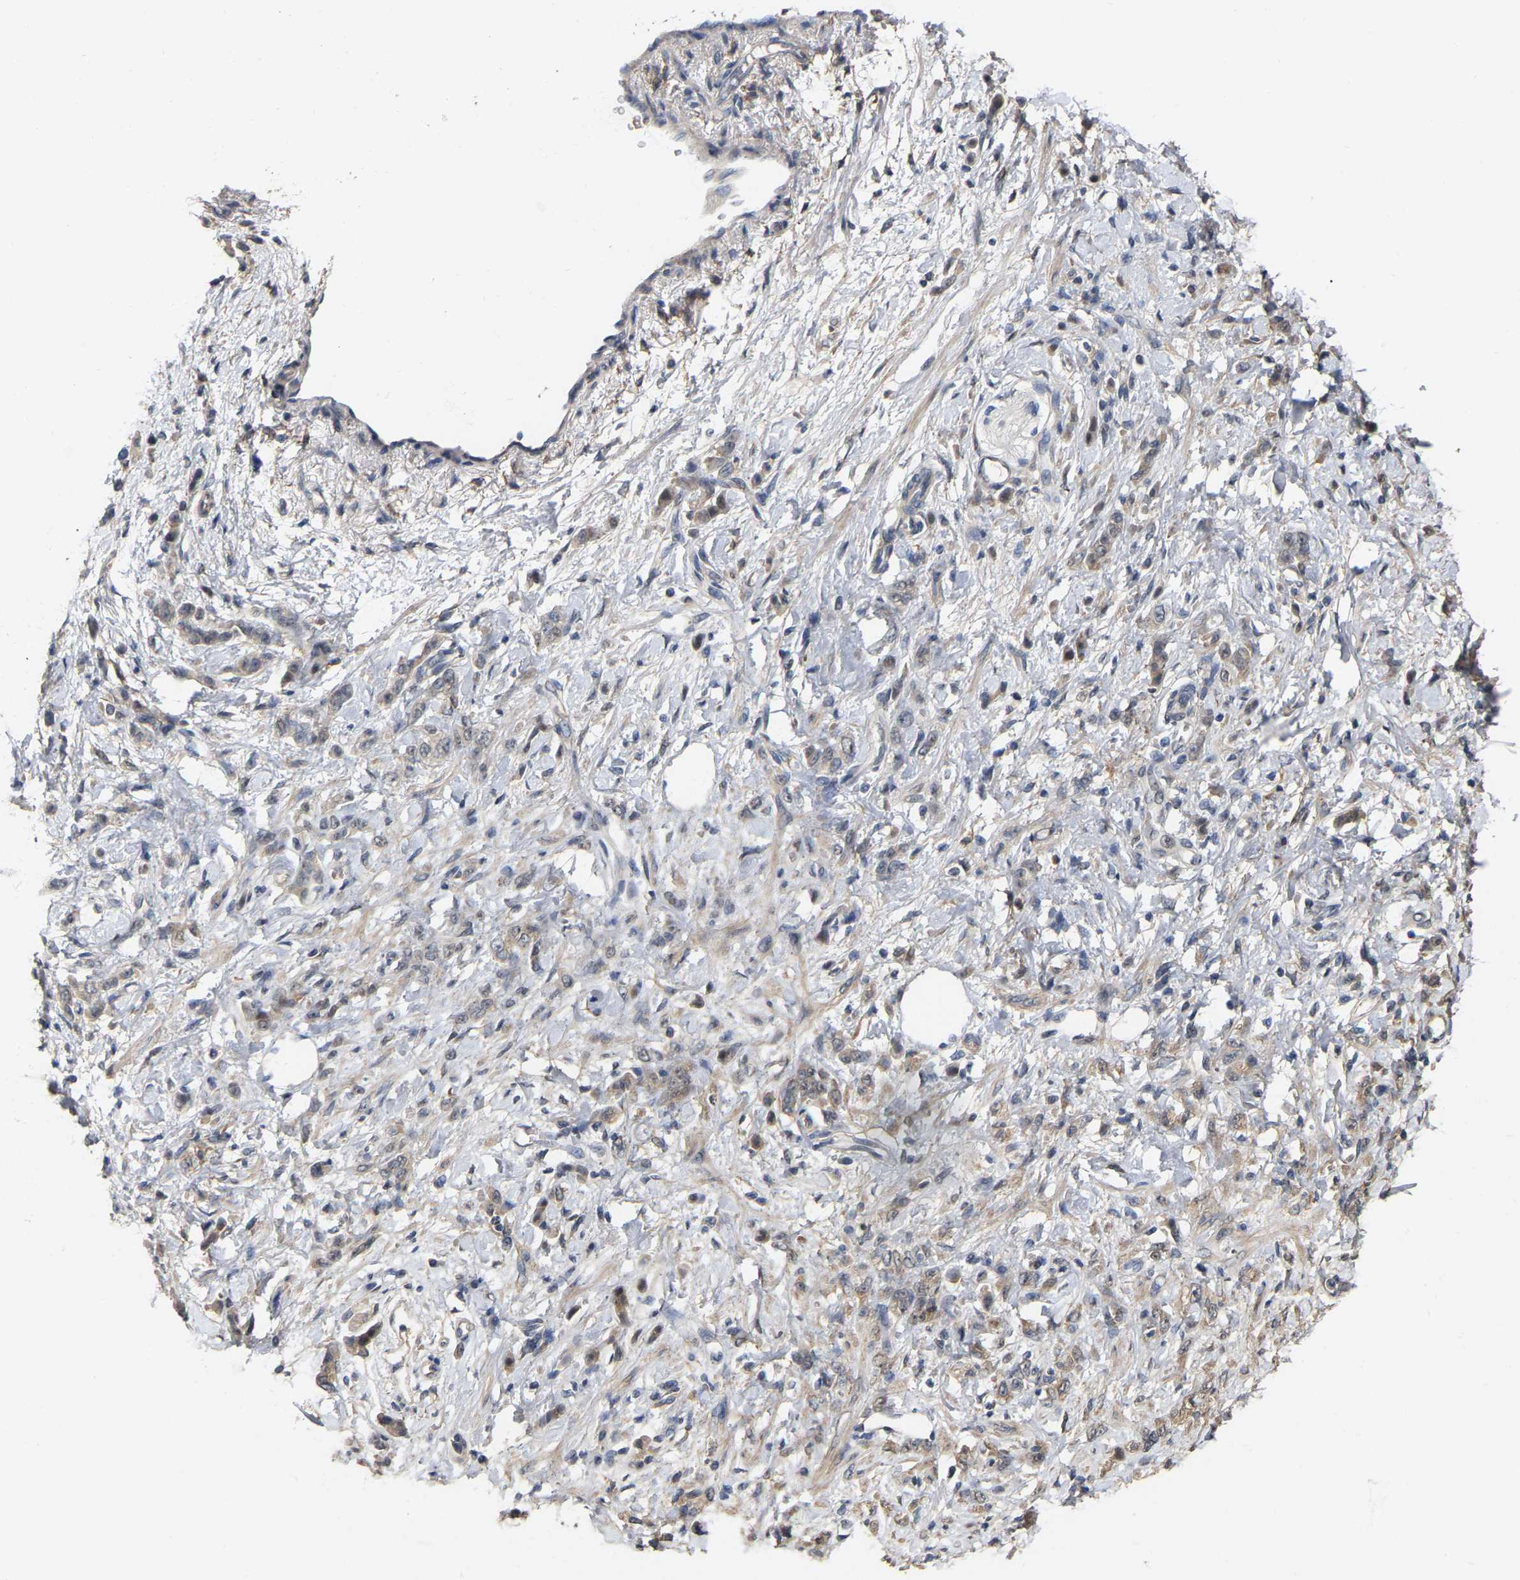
{"staining": {"intensity": "weak", "quantity": "25%-75%", "location": "cytoplasmic/membranous"}, "tissue": "stomach cancer", "cell_type": "Tumor cells", "image_type": "cancer", "snomed": [{"axis": "morphology", "description": "Normal tissue, NOS"}, {"axis": "morphology", "description": "Adenocarcinoma, NOS"}, {"axis": "topography", "description": "Stomach"}], "caption": "Protein staining by immunohistochemistry shows weak cytoplasmic/membranous positivity in approximately 25%-75% of tumor cells in stomach cancer (adenocarcinoma). (DAB IHC with brightfield microscopy, high magnification).", "gene": "RUVBL1", "patient": {"sex": "male", "age": 82}}